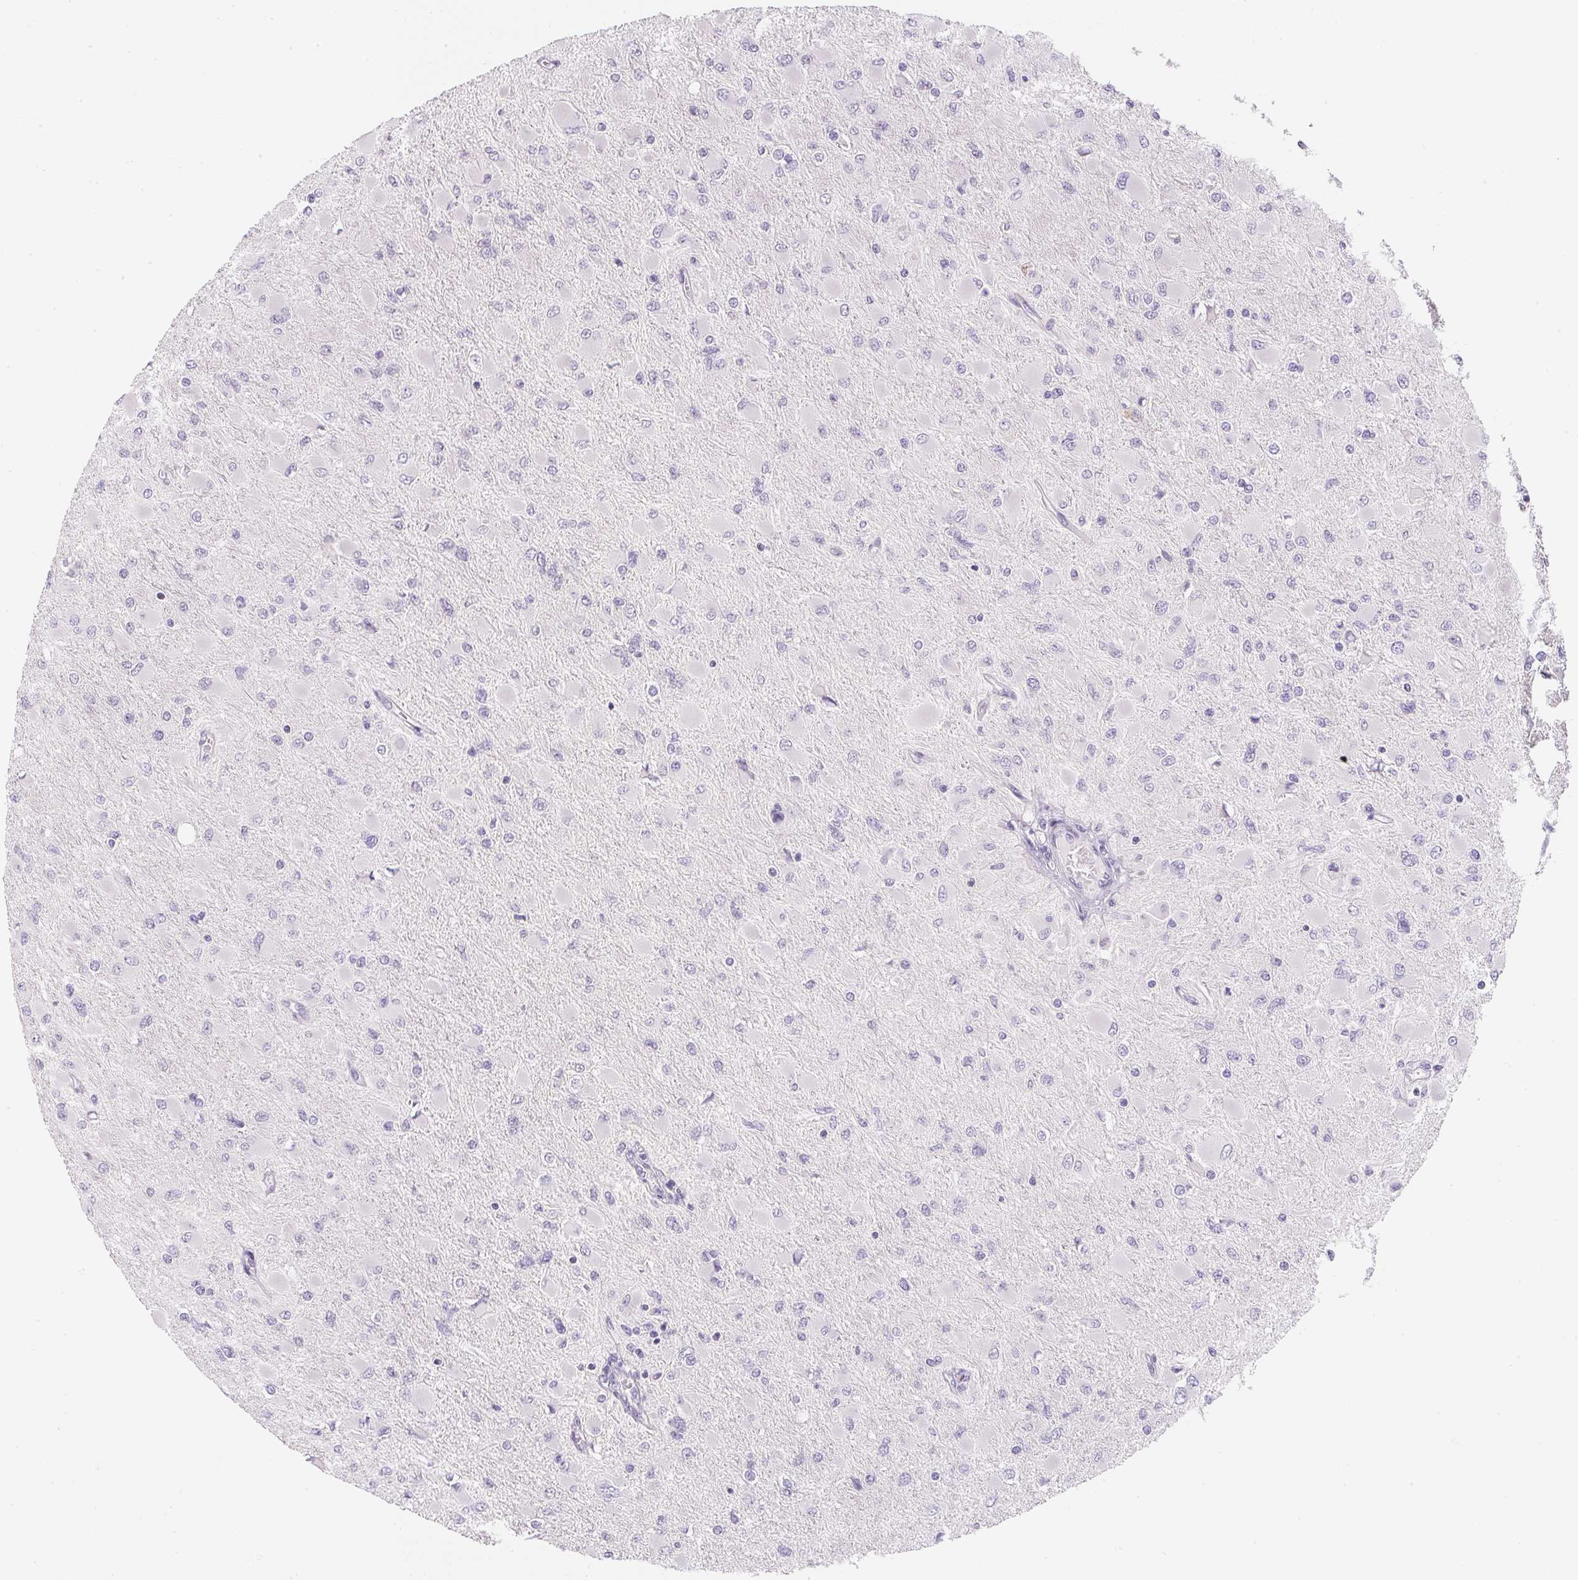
{"staining": {"intensity": "negative", "quantity": "none", "location": "none"}, "tissue": "glioma", "cell_type": "Tumor cells", "image_type": "cancer", "snomed": [{"axis": "morphology", "description": "Glioma, malignant, High grade"}, {"axis": "topography", "description": "Cerebral cortex"}], "caption": "The micrograph exhibits no staining of tumor cells in malignant high-grade glioma.", "gene": "GIPC2", "patient": {"sex": "female", "age": 36}}